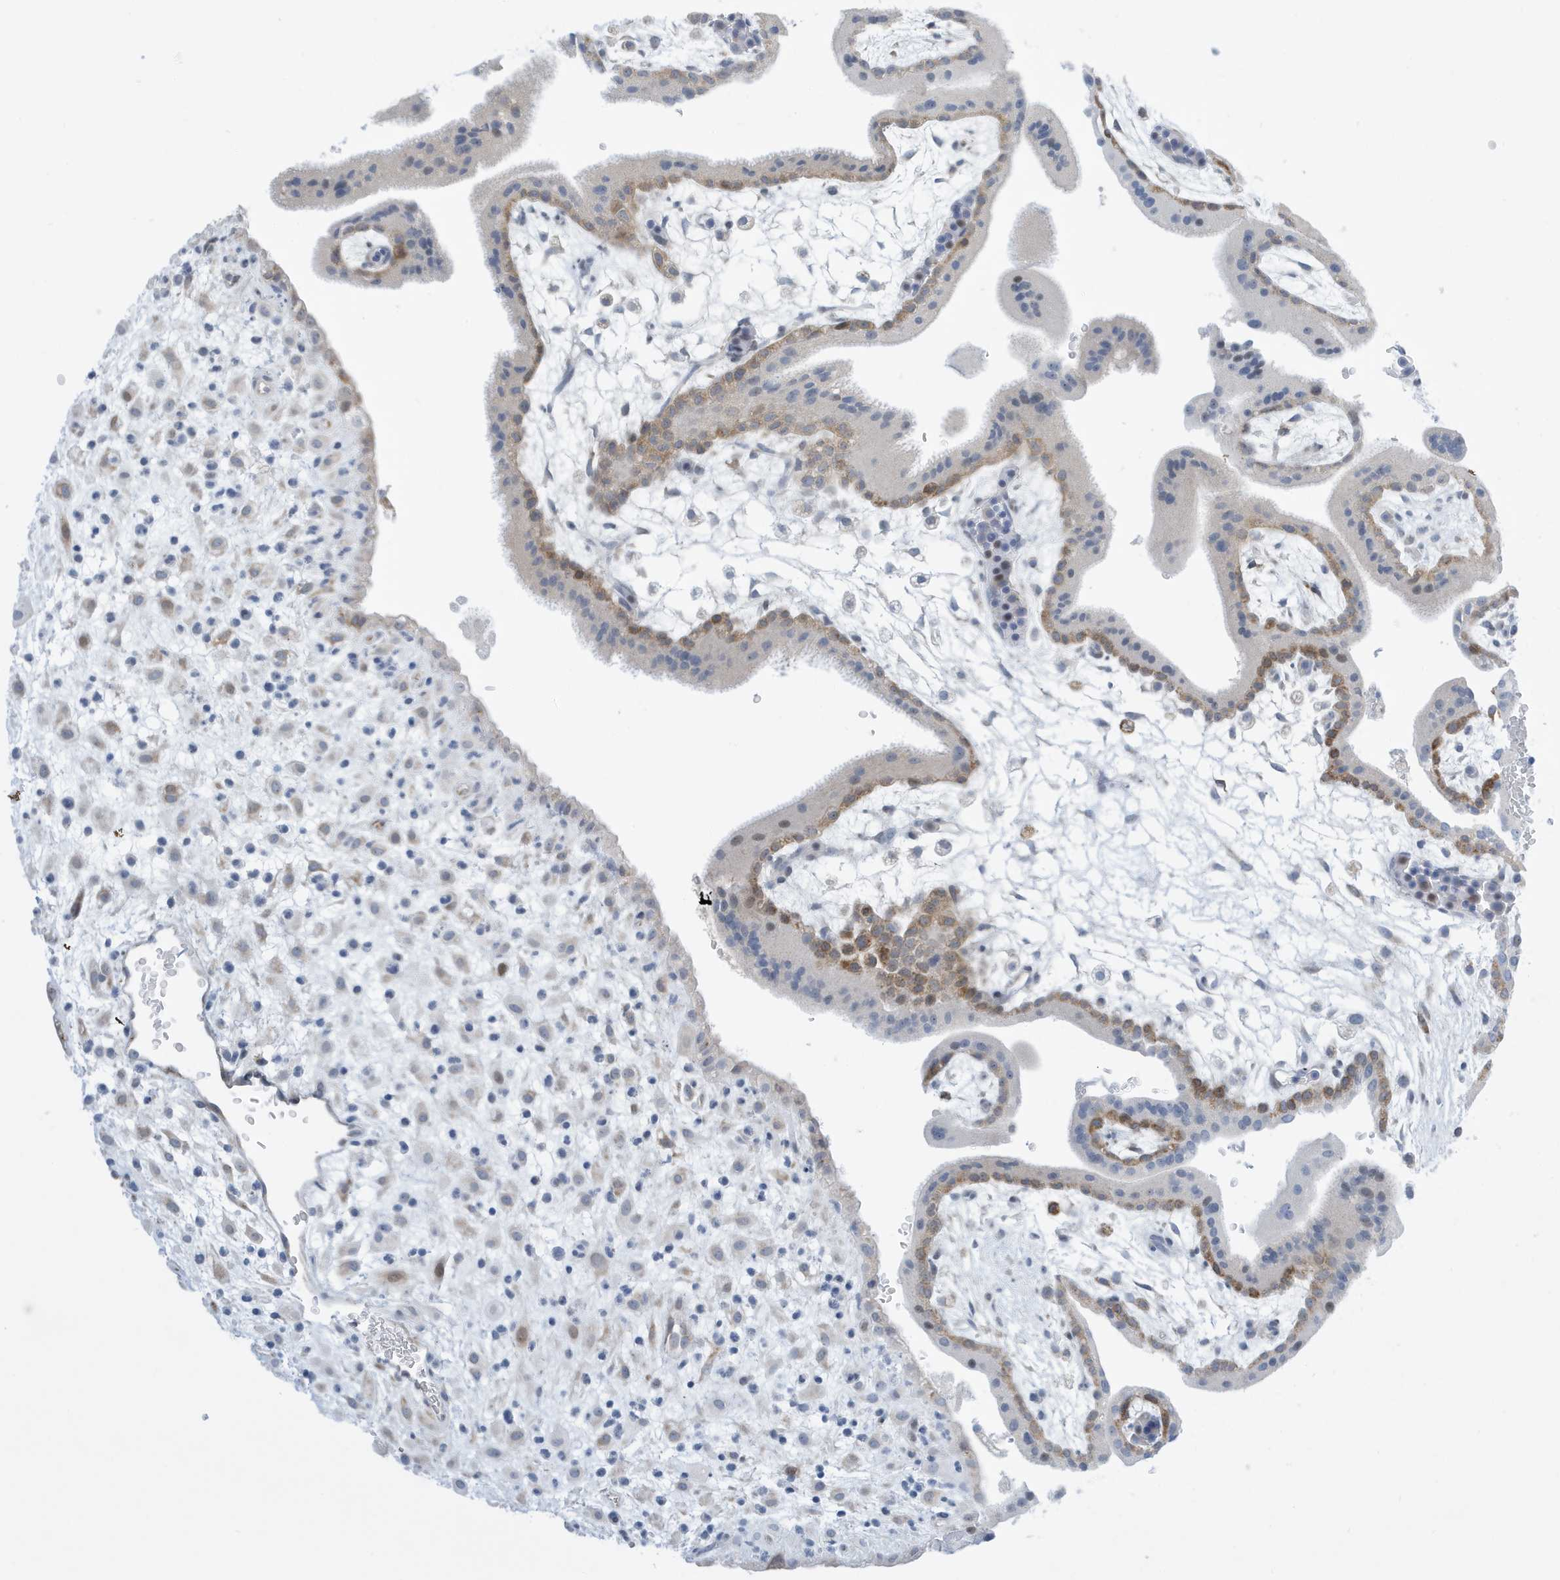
{"staining": {"intensity": "negative", "quantity": "none", "location": "none"}, "tissue": "placenta", "cell_type": "Decidual cells", "image_type": "normal", "snomed": [{"axis": "morphology", "description": "Normal tissue, NOS"}, {"axis": "topography", "description": "Placenta"}], "caption": "High magnification brightfield microscopy of benign placenta stained with DAB (brown) and counterstained with hematoxylin (blue): decidual cells show no significant positivity. (DAB immunohistochemistry visualized using brightfield microscopy, high magnification).", "gene": "SEMA3F", "patient": {"sex": "female", "age": 35}}